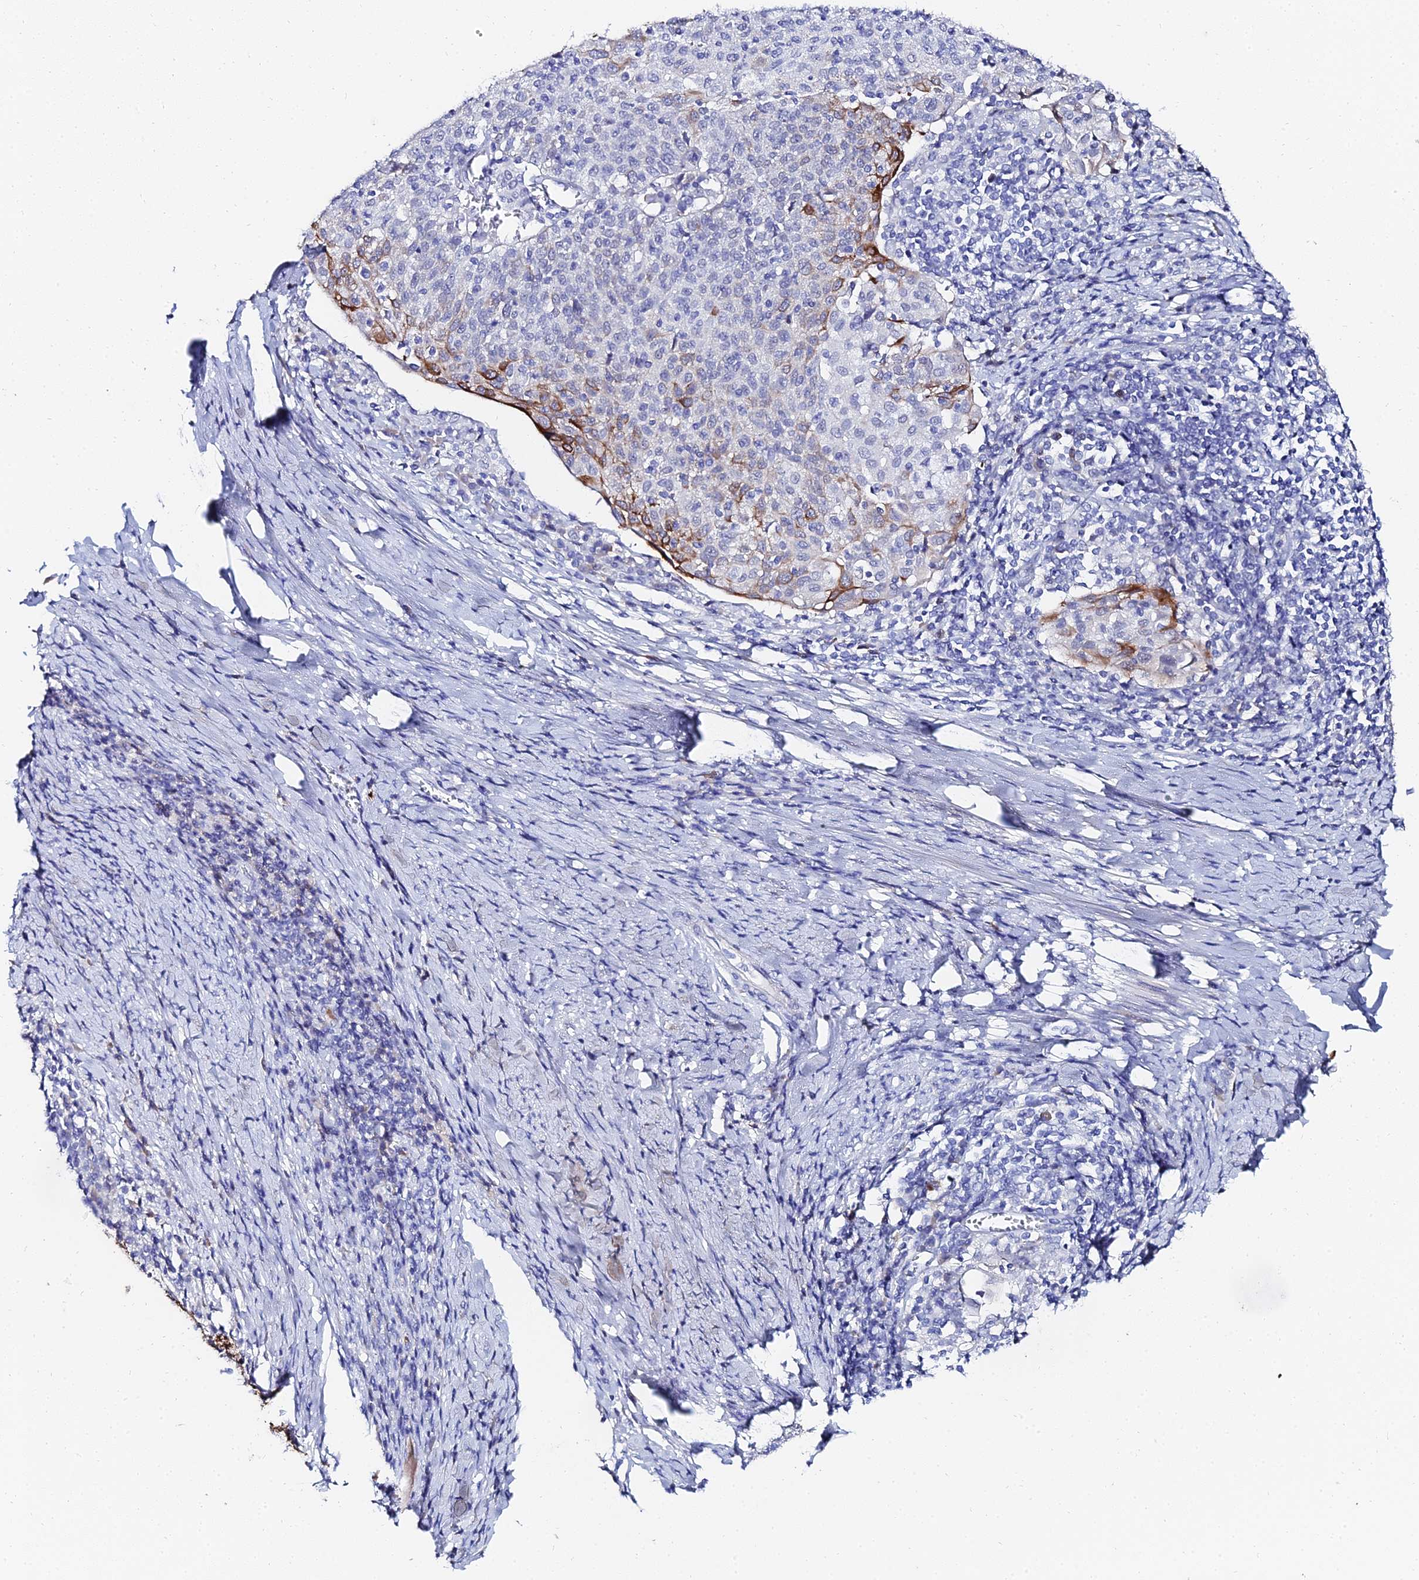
{"staining": {"intensity": "strong", "quantity": "<25%", "location": "cytoplasmic/membranous"}, "tissue": "cervical cancer", "cell_type": "Tumor cells", "image_type": "cancer", "snomed": [{"axis": "morphology", "description": "Squamous cell carcinoma, NOS"}, {"axis": "topography", "description": "Cervix"}], "caption": "Human cervical cancer stained with a brown dye reveals strong cytoplasmic/membranous positive expression in about <25% of tumor cells.", "gene": "KRT17", "patient": {"sex": "female", "age": 52}}